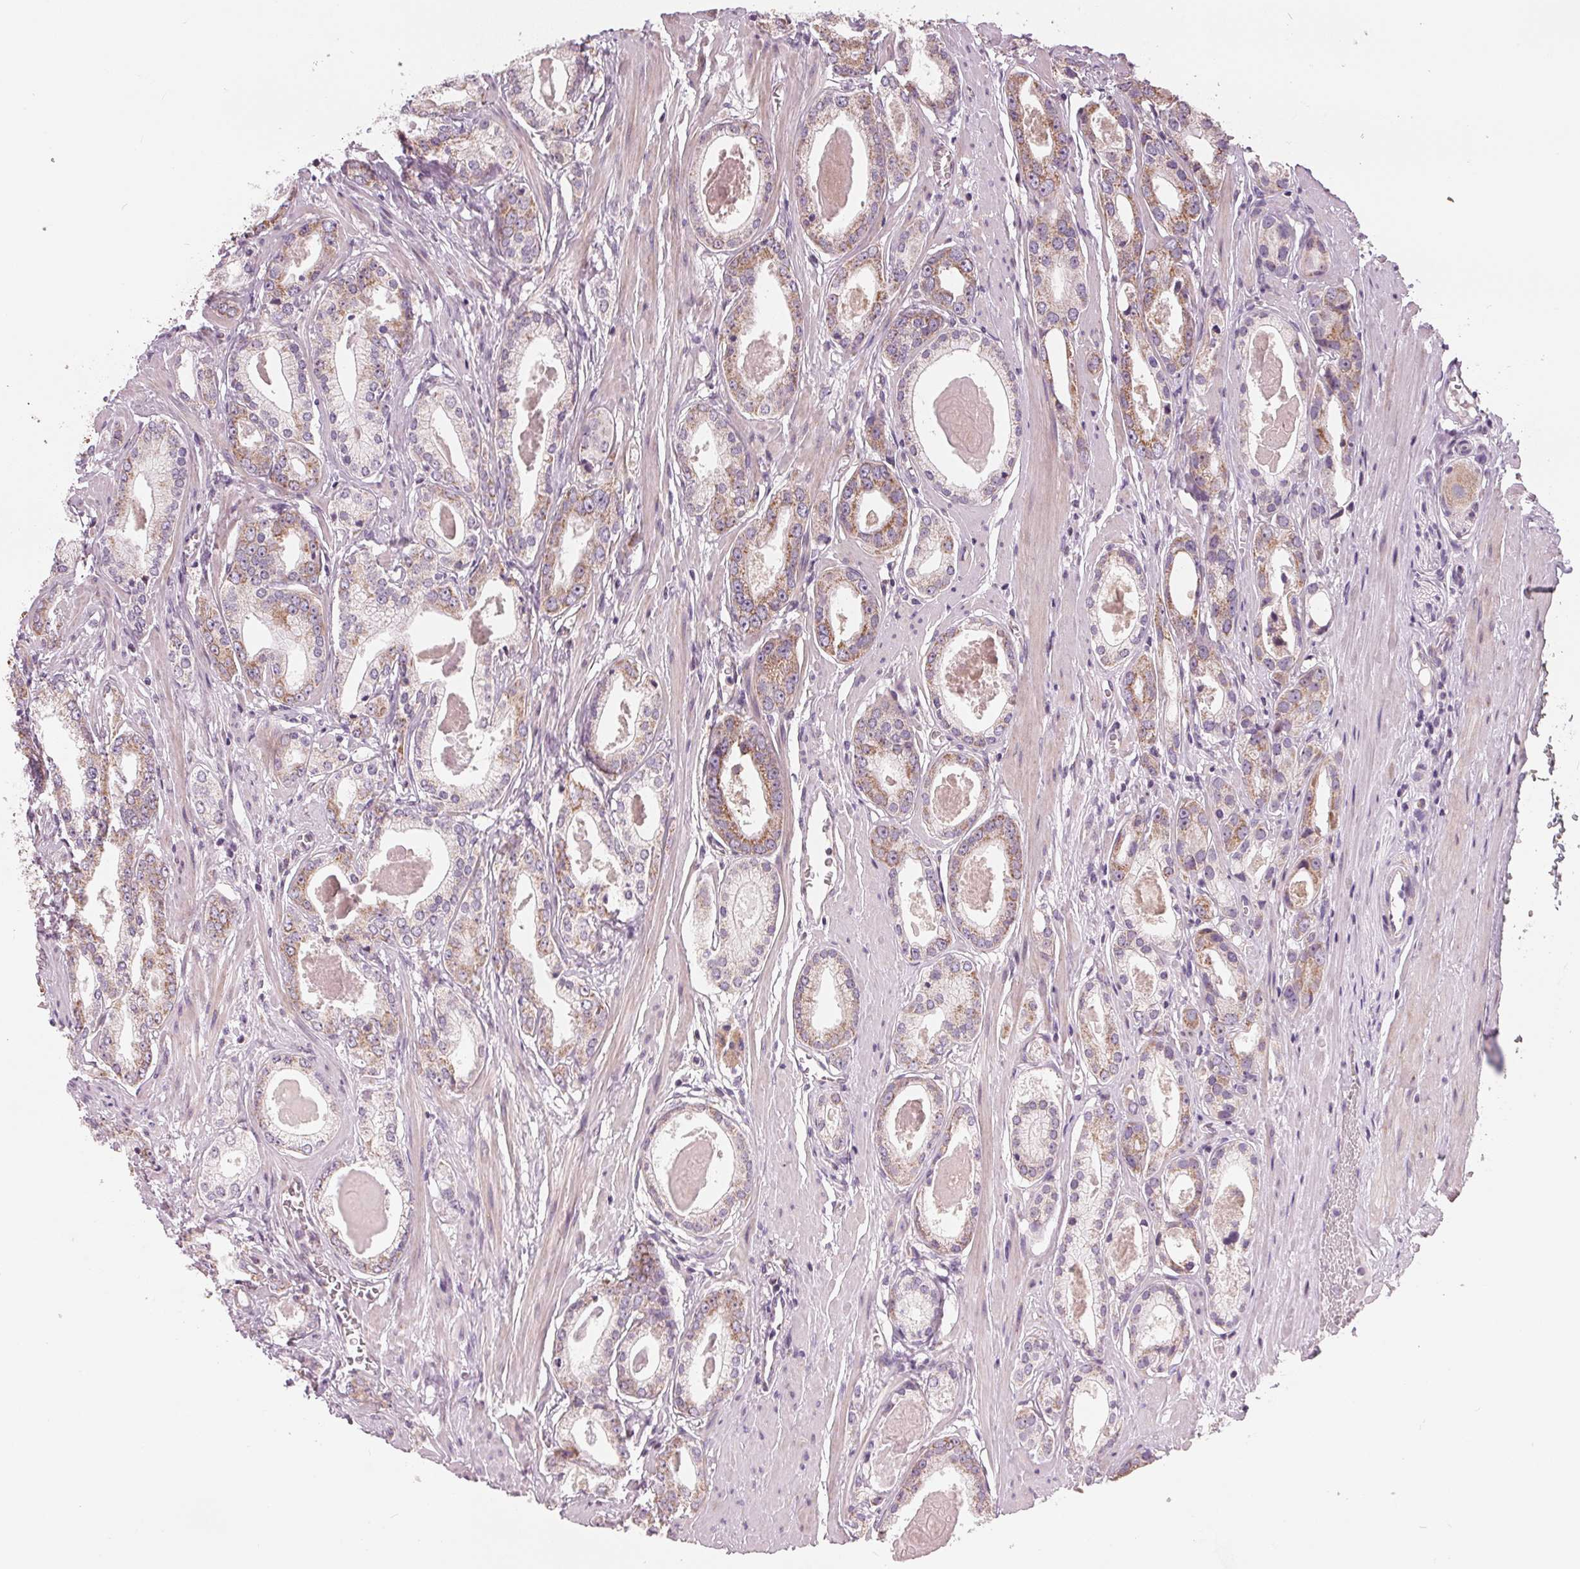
{"staining": {"intensity": "moderate", "quantity": "25%-75%", "location": "cytoplasmic/membranous"}, "tissue": "prostate cancer", "cell_type": "Tumor cells", "image_type": "cancer", "snomed": [{"axis": "morphology", "description": "Adenocarcinoma, NOS"}, {"axis": "morphology", "description": "Adenocarcinoma, Low grade"}, {"axis": "topography", "description": "Prostate"}], "caption": "Protein expression analysis of human adenocarcinoma (prostate) reveals moderate cytoplasmic/membranous expression in about 25%-75% of tumor cells. (DAB (3,3'-diaminobenzidine) = brown stain, brightfield microscopy at high magnification).", "gene": "COQ7", "patient": {"sex": "male", "age": 64}}